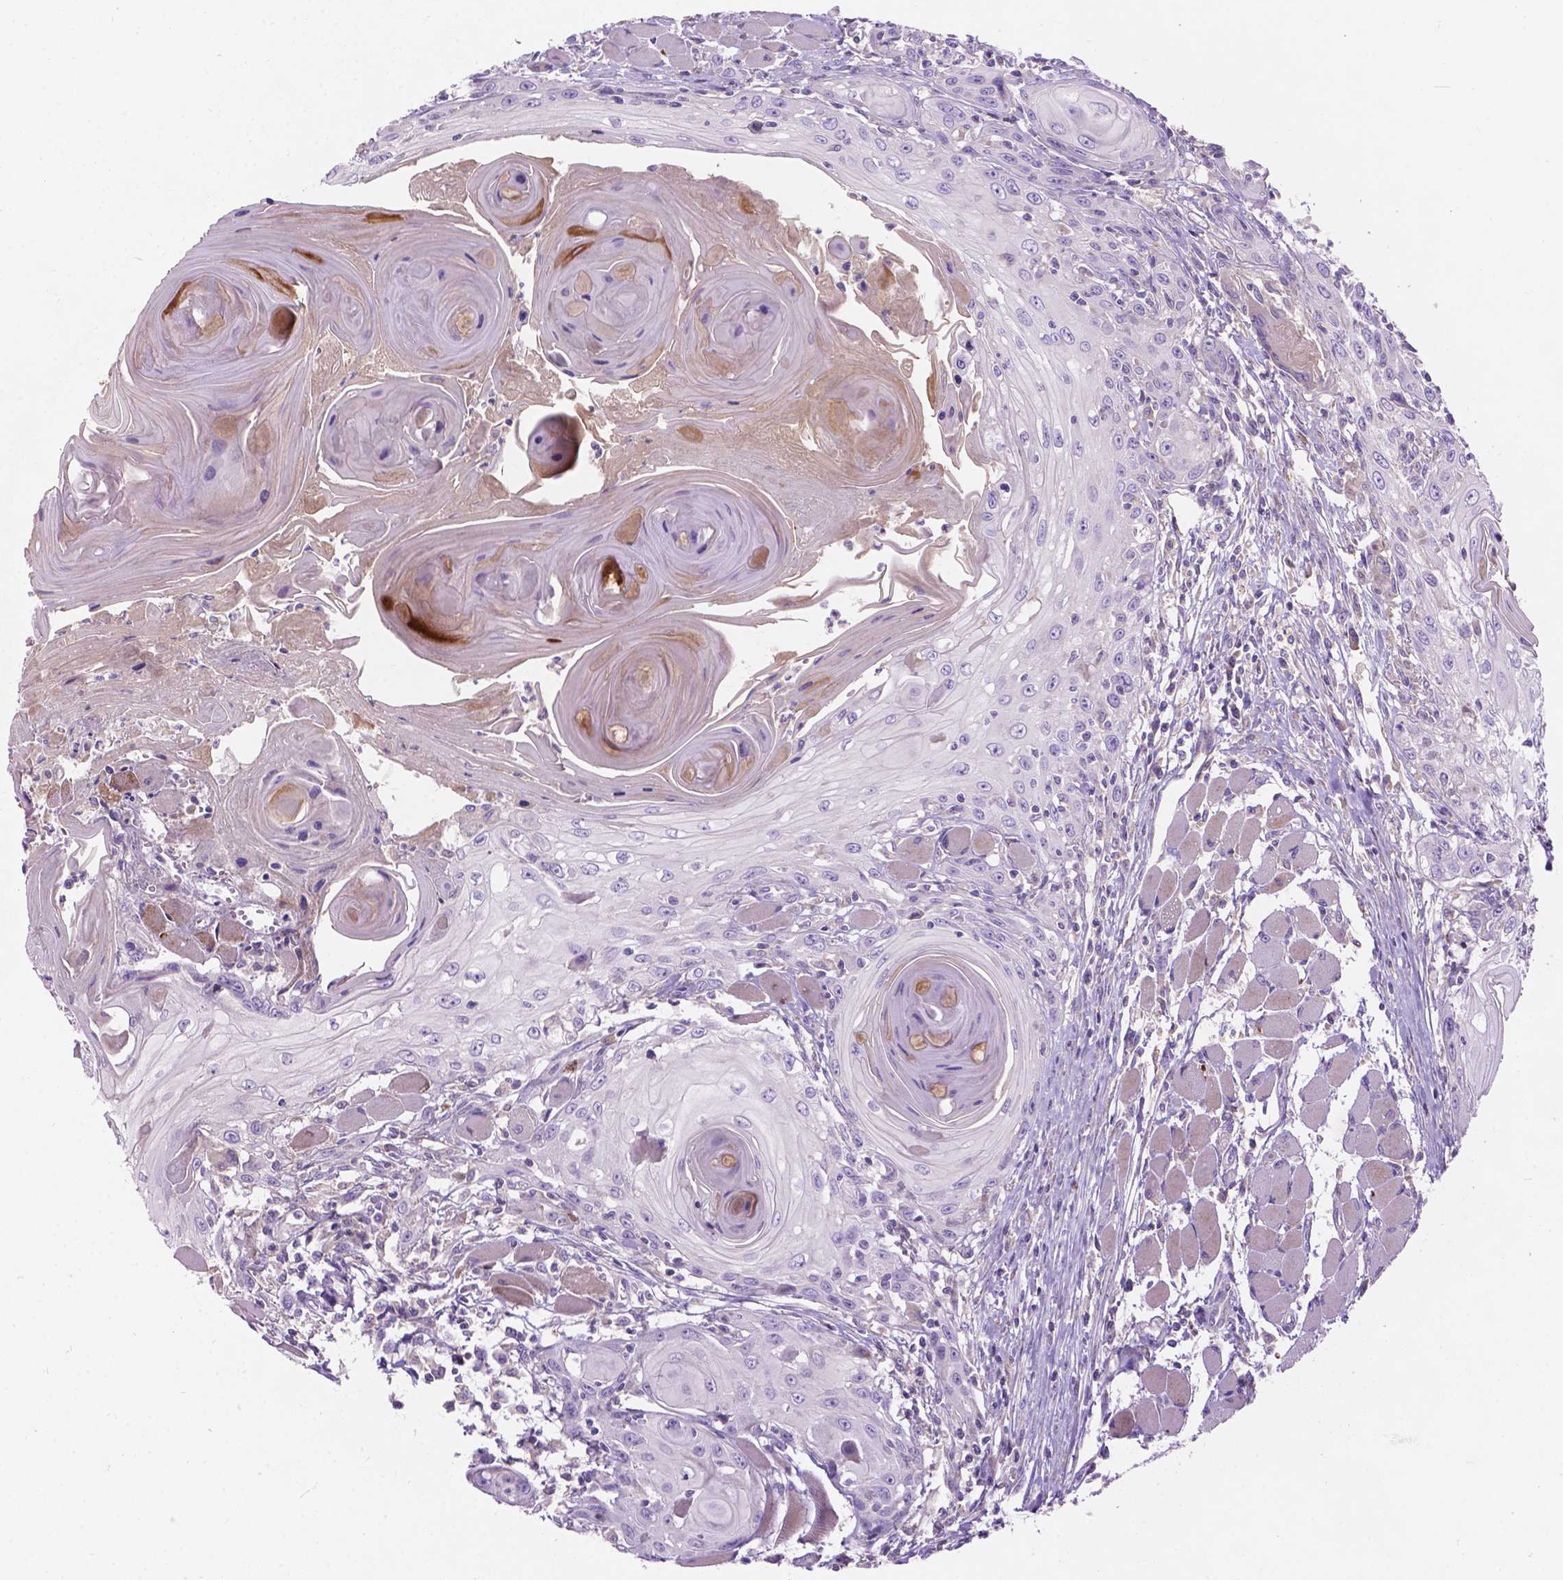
{"staining": {"intensity": "negative", "quantity": "none", "location": "none"}, "tissue": "head and neck cancer", "cell_type": "Tumor cells", "image_type": "cancer", "snomed": [{"axis": "morphology", "description": "Squamous cell carcinoma, NOS"}, {"axis": "topography", "description": "Head-Neck"}], "caption": "Tumor cells show no significant expression in squamous cell carcinoma (head and neck). Brightfield microscopy of immunohistochemistry (IHC) stained with DAB (3,3'-diaminobenzidine) (brown) and hematoxylin (blue), captured at high magnification.", "gene": "NOXO1", "patient": {"sex": "female", "age": 80}}